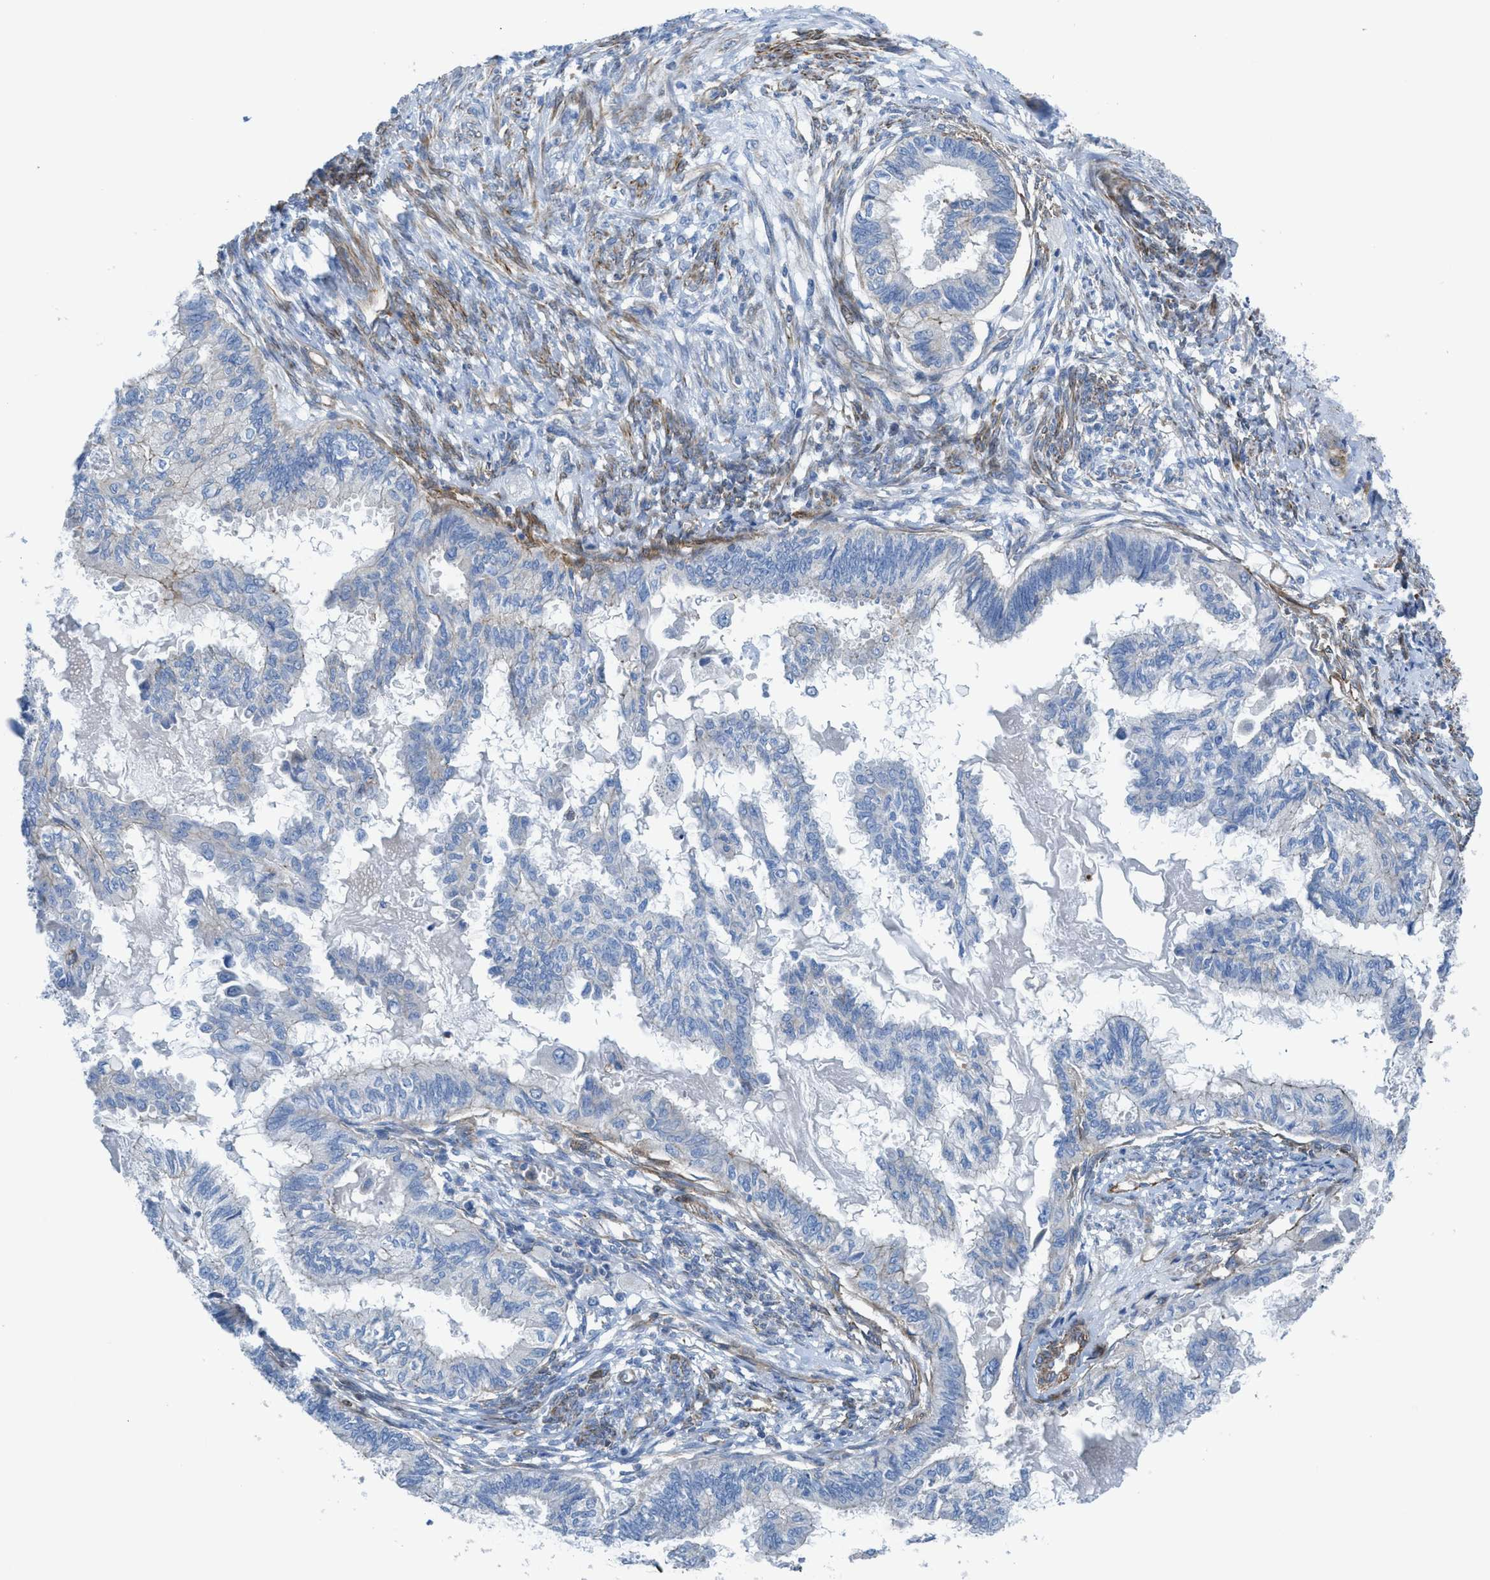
{"staining": {"intensity": "negative", "quantity": "none", "location": "none"}, "tissue": "cervical cancer", "cell_type": "Tumor cells", "image_type": "cancer", "snomed": [{"axis": "morphology", "description": "Normal tissue, NOS"}, {"axis": "morphology", "description": "Adenocarcinoma, NOS"}, {"axis": "topography", "description": "Cervix"}, {"axis": "topography", "description": "Endometrium"}], "caption": "An immunohistochemistry (IHC) micrograph of cervical cancer (adenocarcinoma) is shown. There is no staining in tumor cells of cervical cancer (adenocarcinoma).", "gene": "KCNH7", "patient": {"sex": "female", "age": 86}}